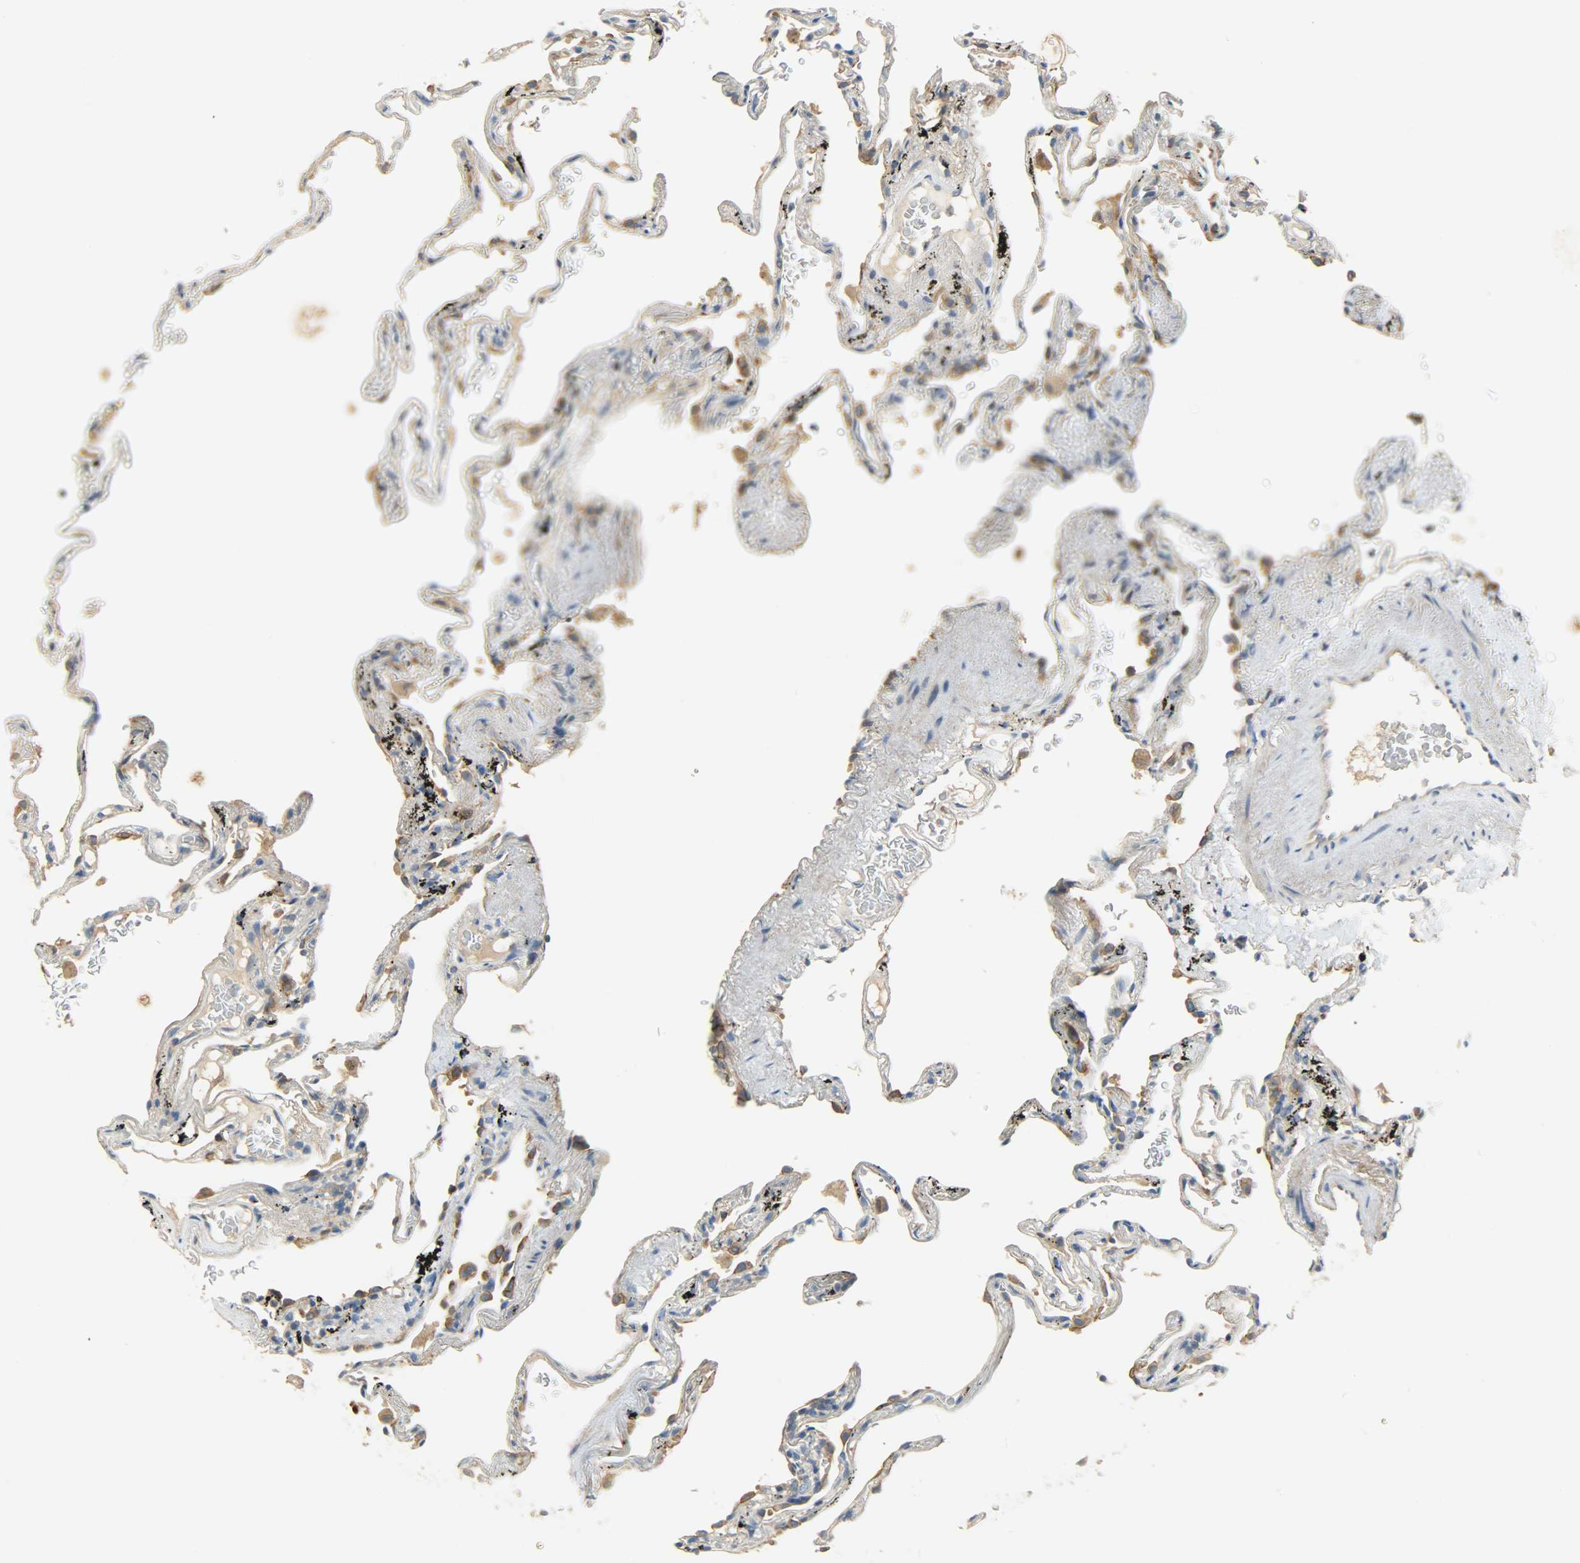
{"staining": {"intensity": "moderate", "quantity": "25%-75%", "location": "cytoplasmic/membranous"}, "tissue": "lung", "cell_type": "Alveolar cells", "image_type": "normal", "snomed": [{"axis": "morphology", "description": "Normal tissue, NOS"}, {"axis": "morphology", "description": "Inflammation, NOS"}, {"axis": "topography", "description": "Lung"}], "caption": "Alveolar cells display medium levels of moderate cytoplasmic/membranous expression in about 25%-75% of cells in benign human lung.", "gene": "DSG2", "patient": {"sex": "male", "age": 69}}